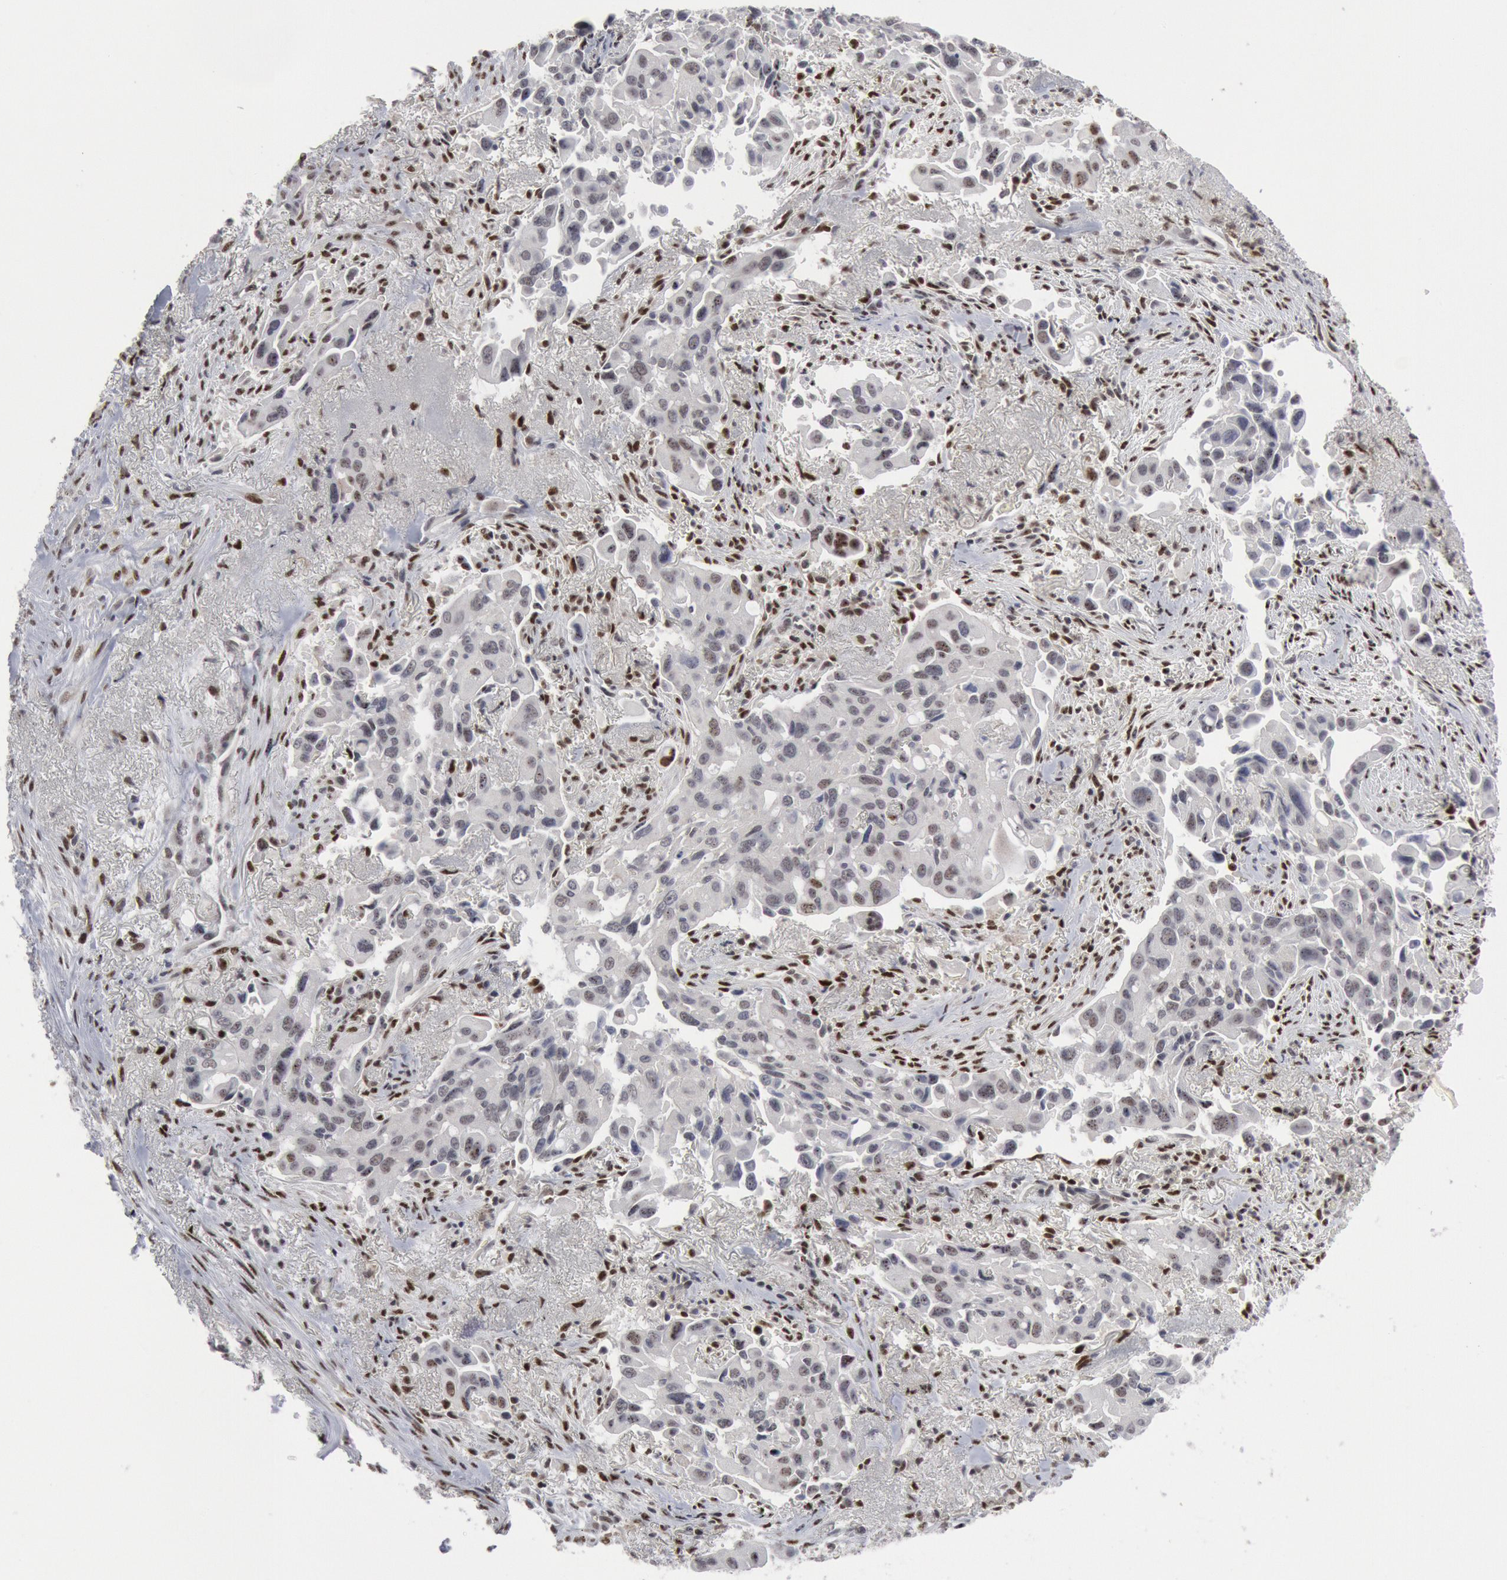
{"staining": {"intensity": "negative", "quantity": "none", "location": "none"}, "tissue": "lung cancer", "cell_type": "Tumor cells", "image_type": "cancer", "snomed": [{"axis": "morphology", "description": "Adenocarcinoma, NOS"}, {"axis": "topography", "description": "Lung"}], "caption": "High power microscopy histopathology image of an immunohistochemistry (IHC) image of lung cancer, revealing no significant expression in tumor cells.", "gene": "FOXO1", "patient": {"sex": "male", "age": 68}}